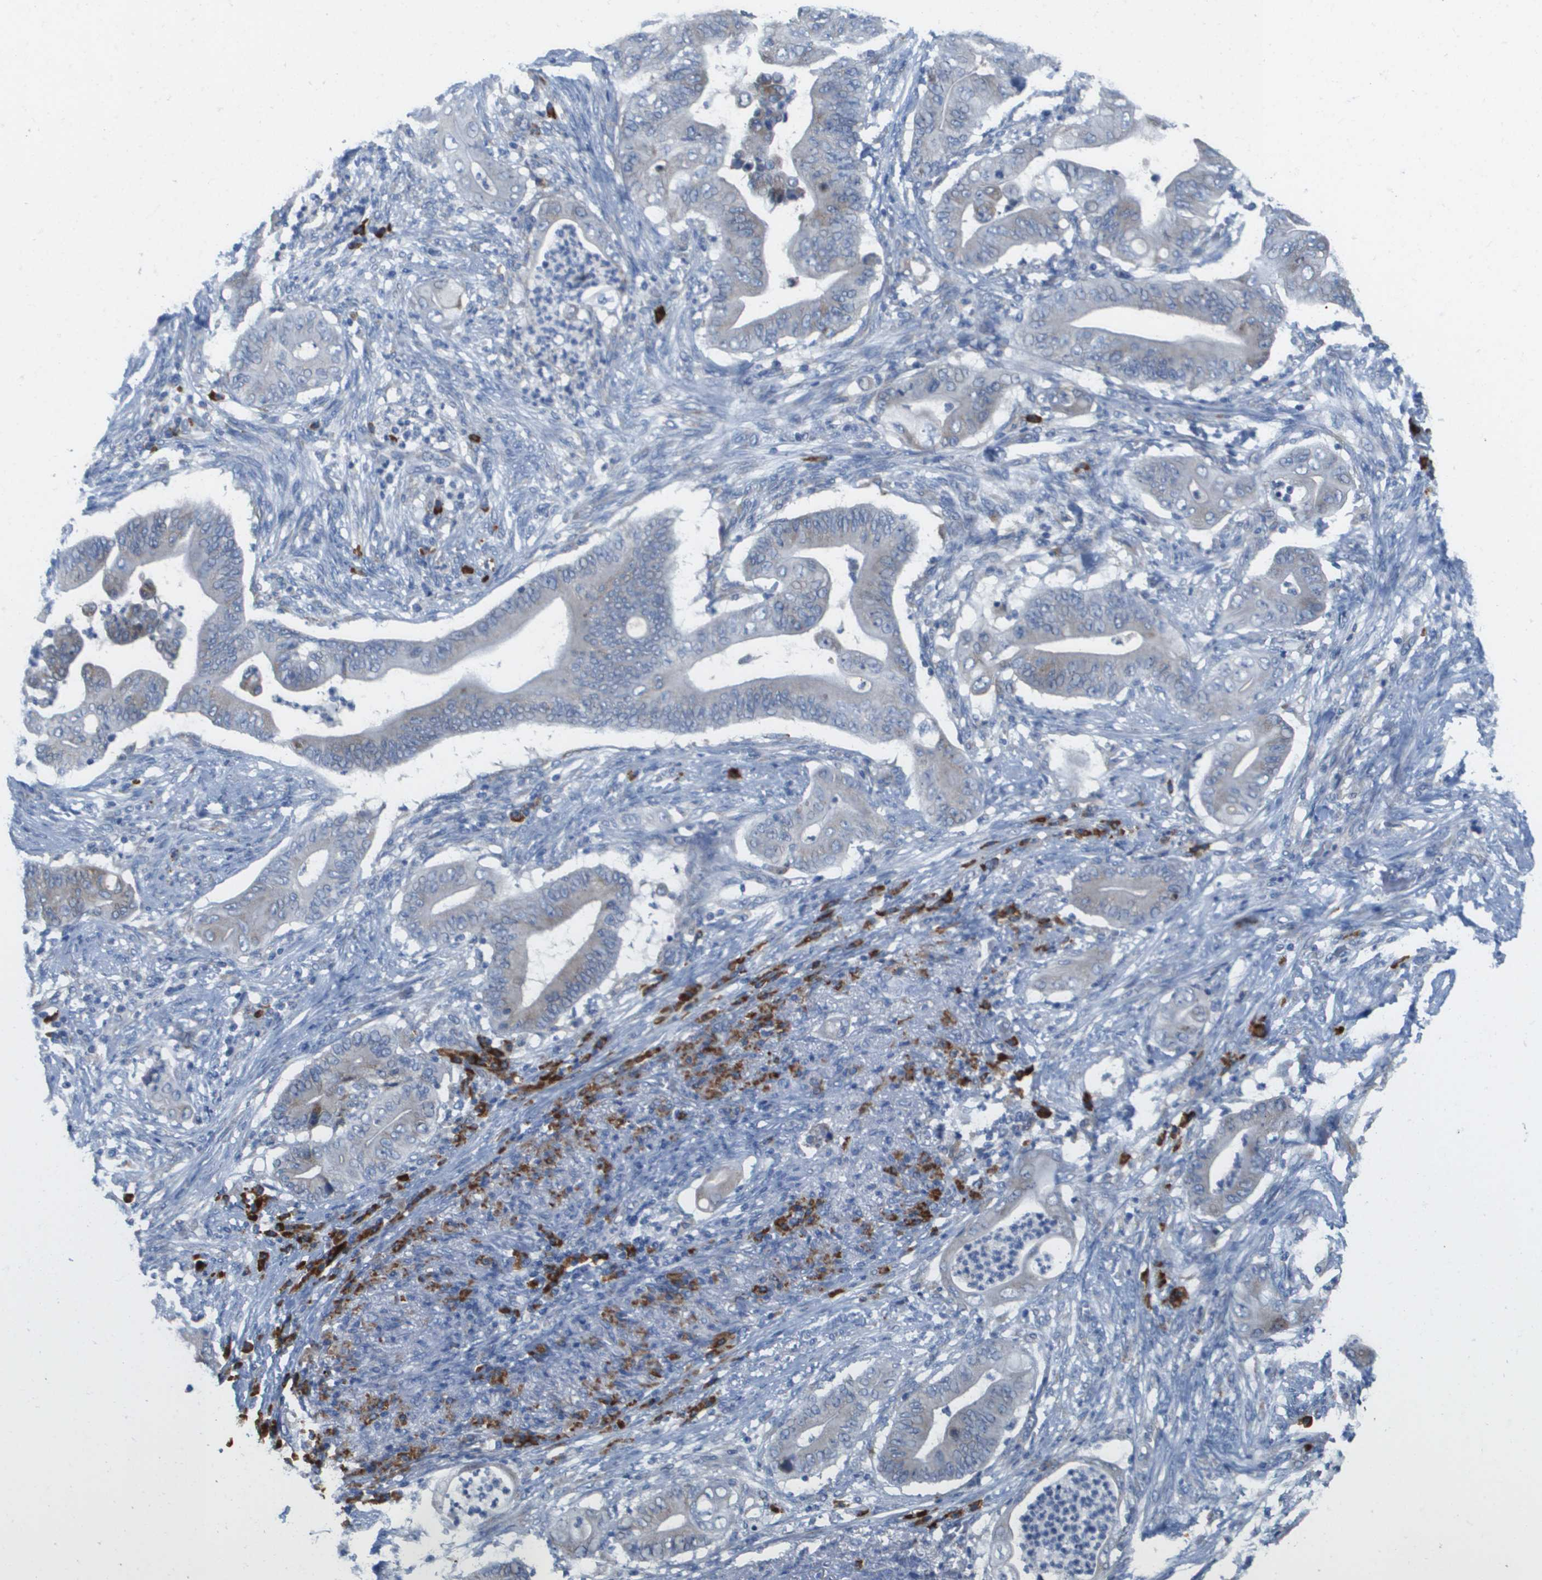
{"staining": {"intensity": "weak", "quantity": "<25%", "location": "cytoplasmic/membranous"}, "tissue": "stomach cancer", "cell_type": "Tumor cells", "image_type": "cancer", "snomed": [{"axis": "morphology", "description": "Adenocarcinoma, NOS"}, {"axis": "topography", "description": "Stomach"}], "caption": "Tumor cells are negative for brown protein staining in adenocarcinoma (stomach).", "gene": "CD3G", "patient": {"sex": "female", "age": 73}}